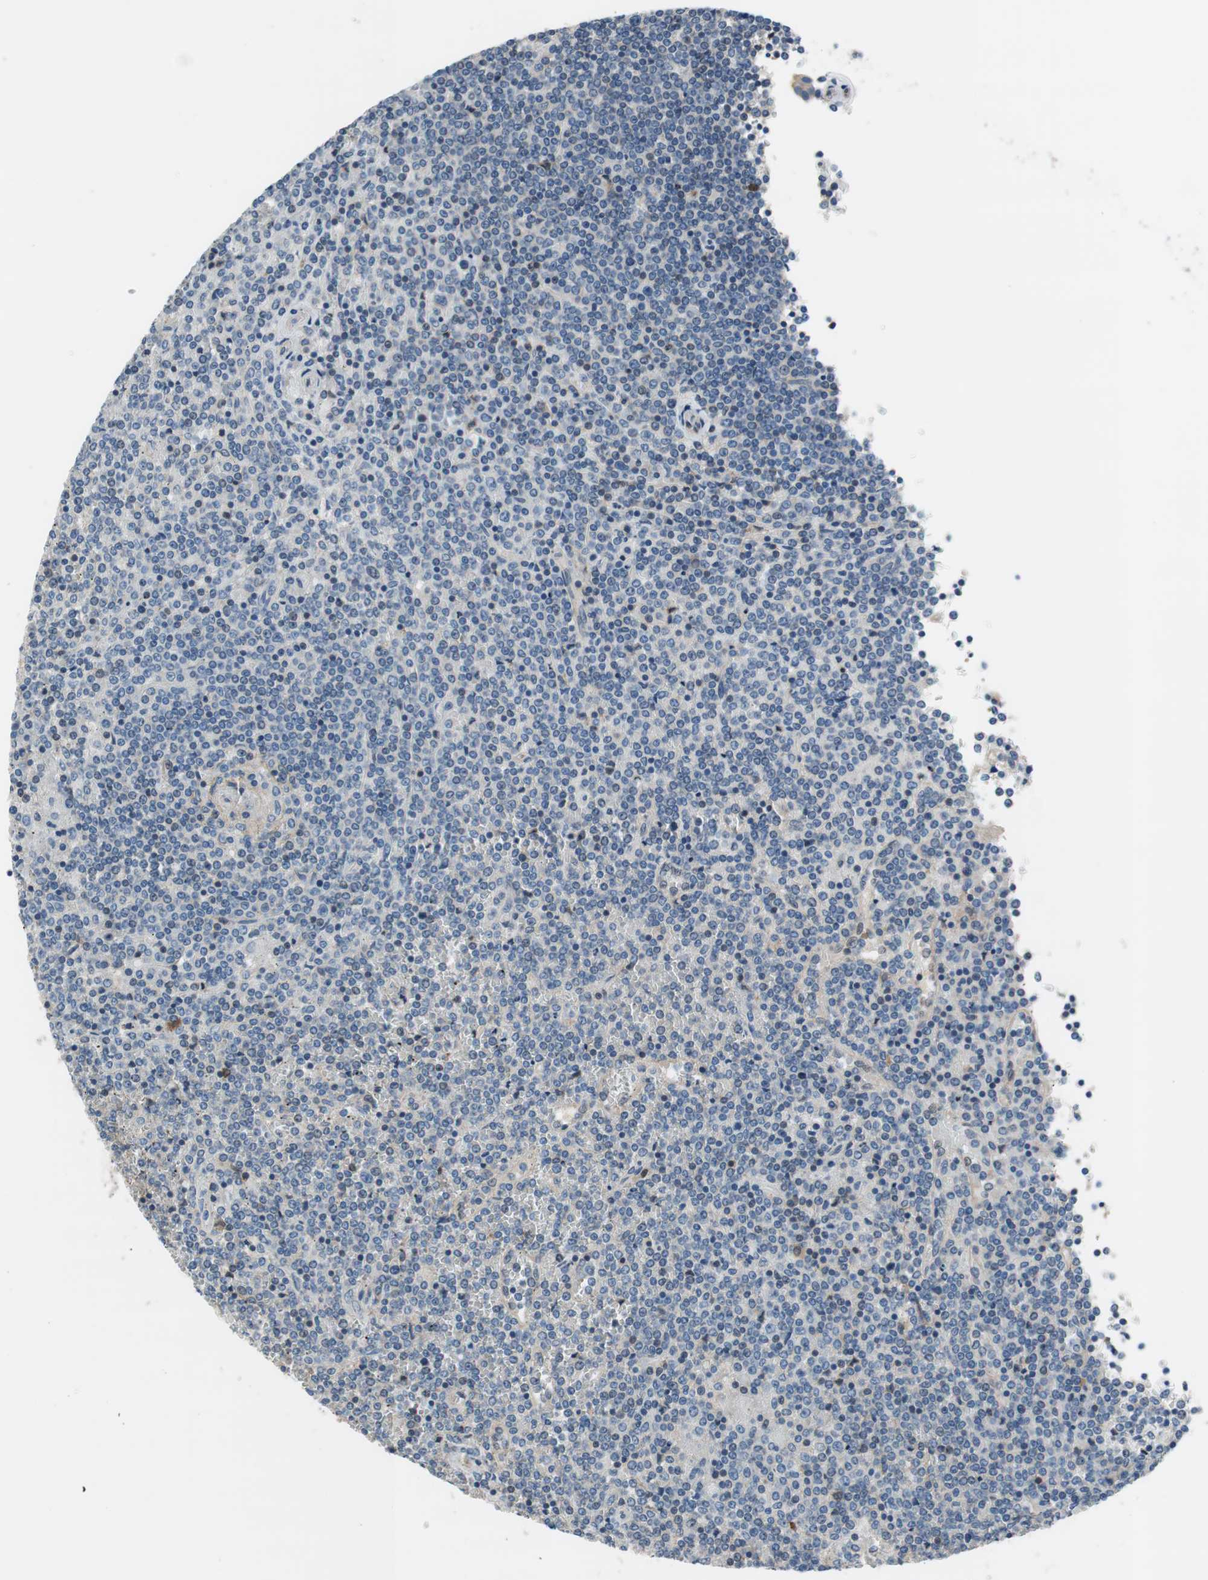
{"staining": {"intensity": "negative", "quantity": "none", "location": "none"}, "tissue": "lymphoma", "cell_type": "Tumor cells", "image_type": "cancer", "snomed": [{"axis": "morphology", "description": "Malignant lymphoma, non-Hodgkin's type, Low grade"}, {"axis": "topography", "description": "Spleen"}], "caption": "This is an immunohistochemistry photomicrograph of human lymphoma. There is no expression in tumor cells.", "gene": "CALML3", "patient": {"sex": "female", "age": 19}}